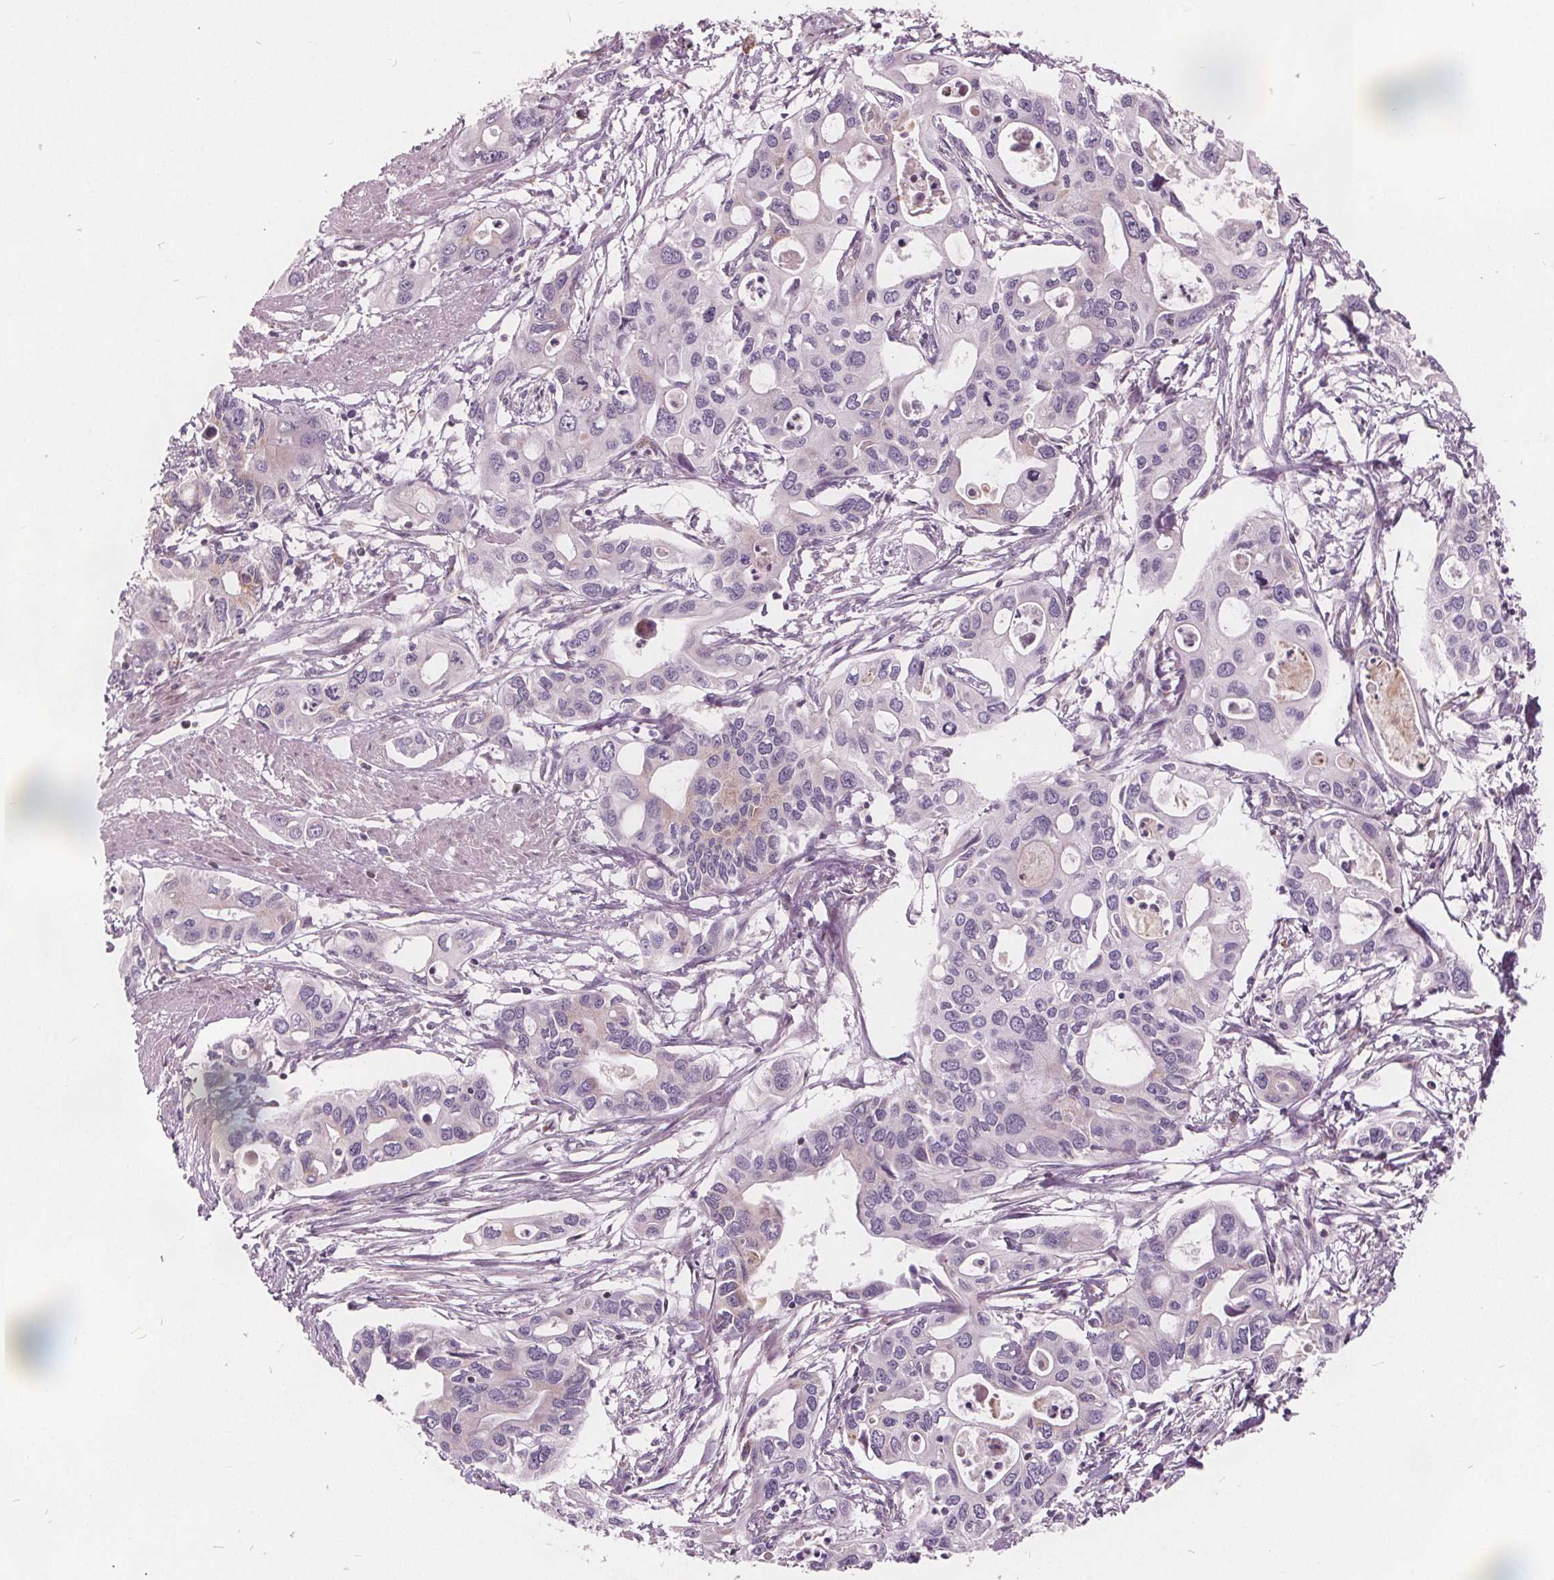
{"staining": {"intensity": "negative", "quantity": "none", "location": "none"}, "tissue": "pancreatic cancer", "cell_type": "Tumor cells", "image_type": "cancer", "snomed": [{"axis": "morphology", "description": "Adenocarcinoma, NOS"}, {"axis": "topography", "description": "Pancreas"}], "caption": "Pancreatic cancer was stained to show a protein in brown. There is no significant expression in tumor cells.", "gene": "ECI2", "patient": {"sex": "male", "age": 60}}